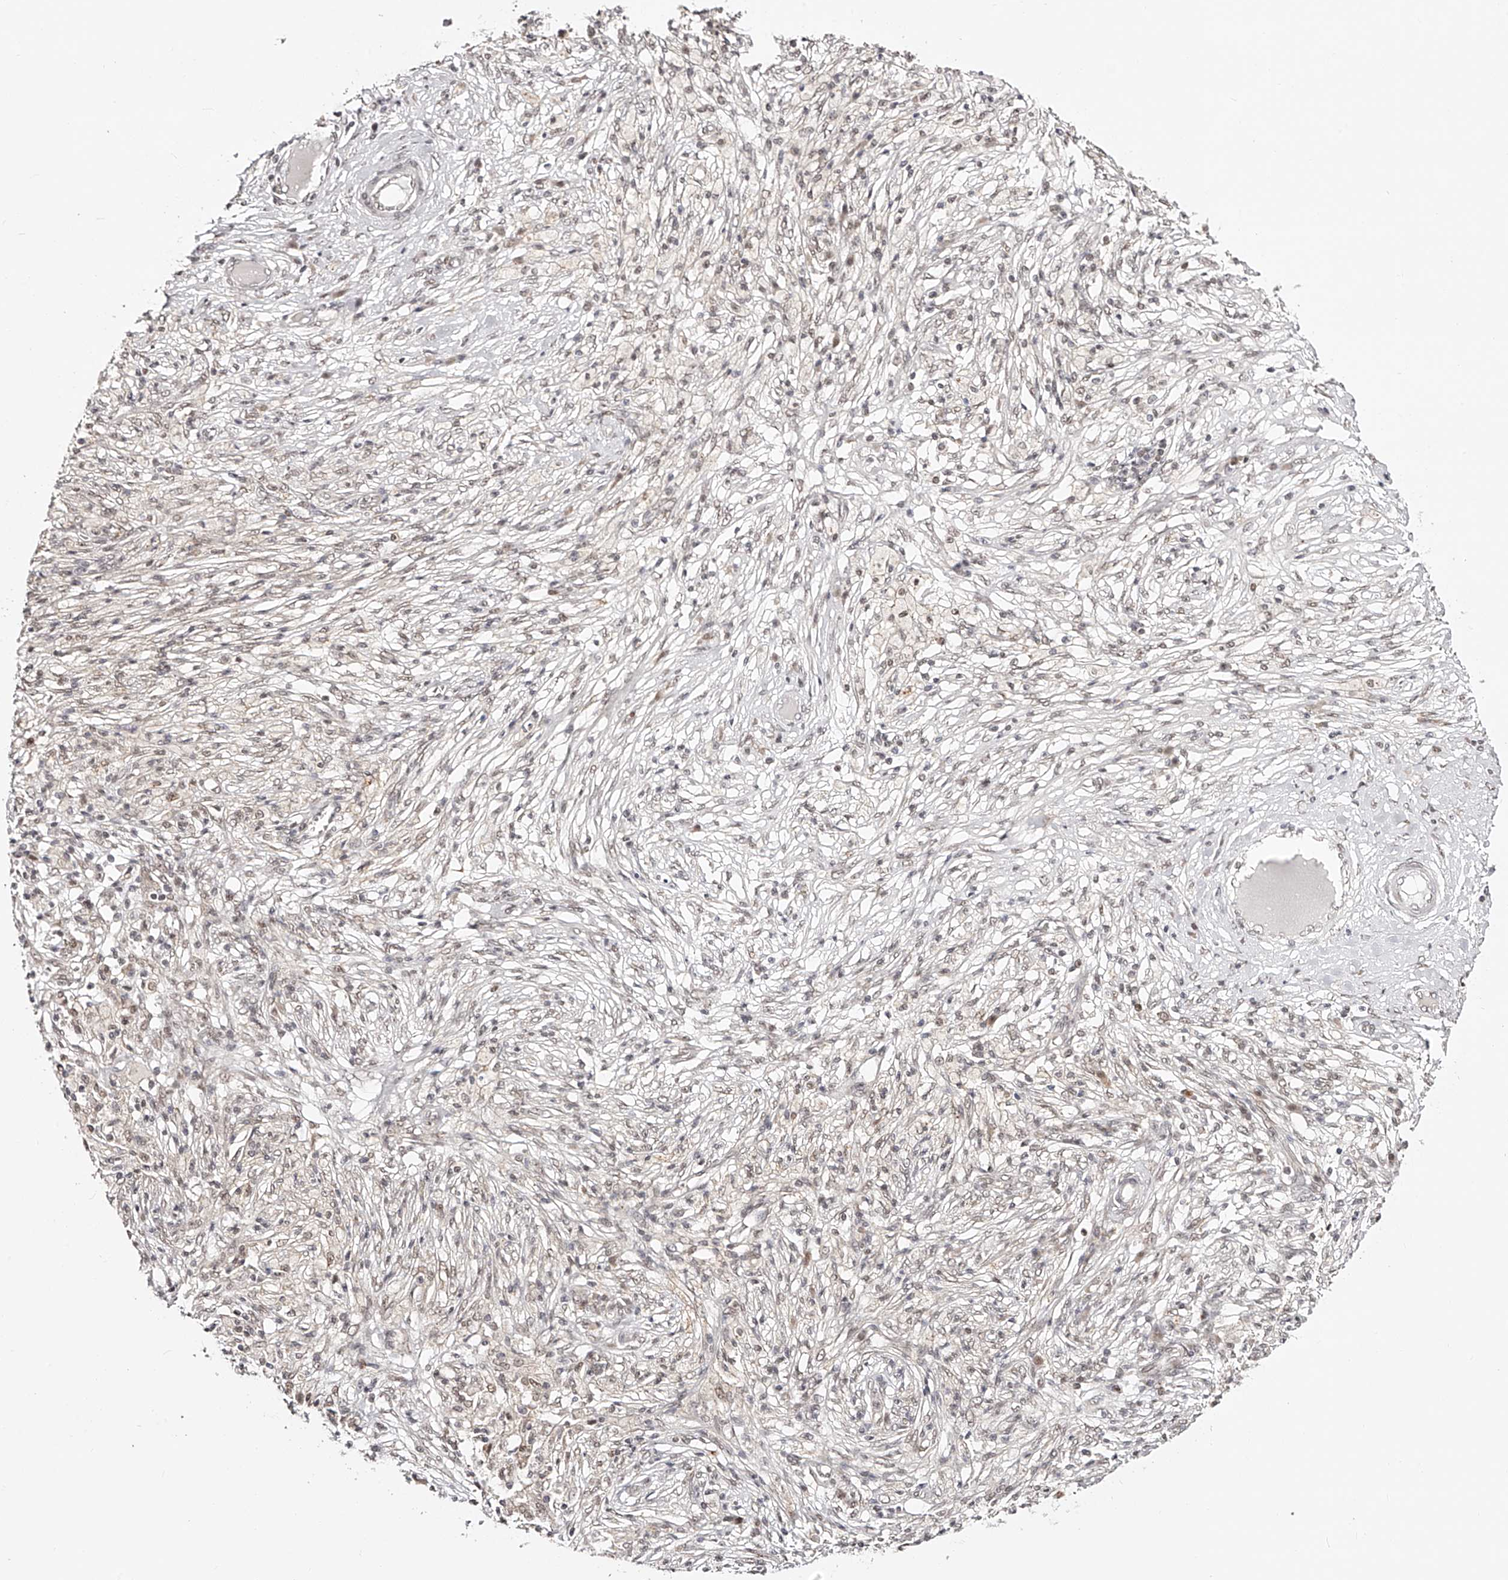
{"staining": {"intensity": "moderate", "quantity": "<25%", "location": "nuclear"}, "tissue": "ovarian cancer", "cell_type": "Tumor cells", "image_type": "cancer", "snomed": [{"axis": "morphology", "description": "Carcinoma, endometroid"}, {"axis": "topography", "description": "Ovary"}], "caption": "Moderate nuclear staining is identified in approximately <25% of tumor cells in ovarian endometroid carcinoma. (DAB = brown stain, brightfield microscopy at high magnification).", "gene": "USF3", "patient": {"sex": "female", "age": 42}}